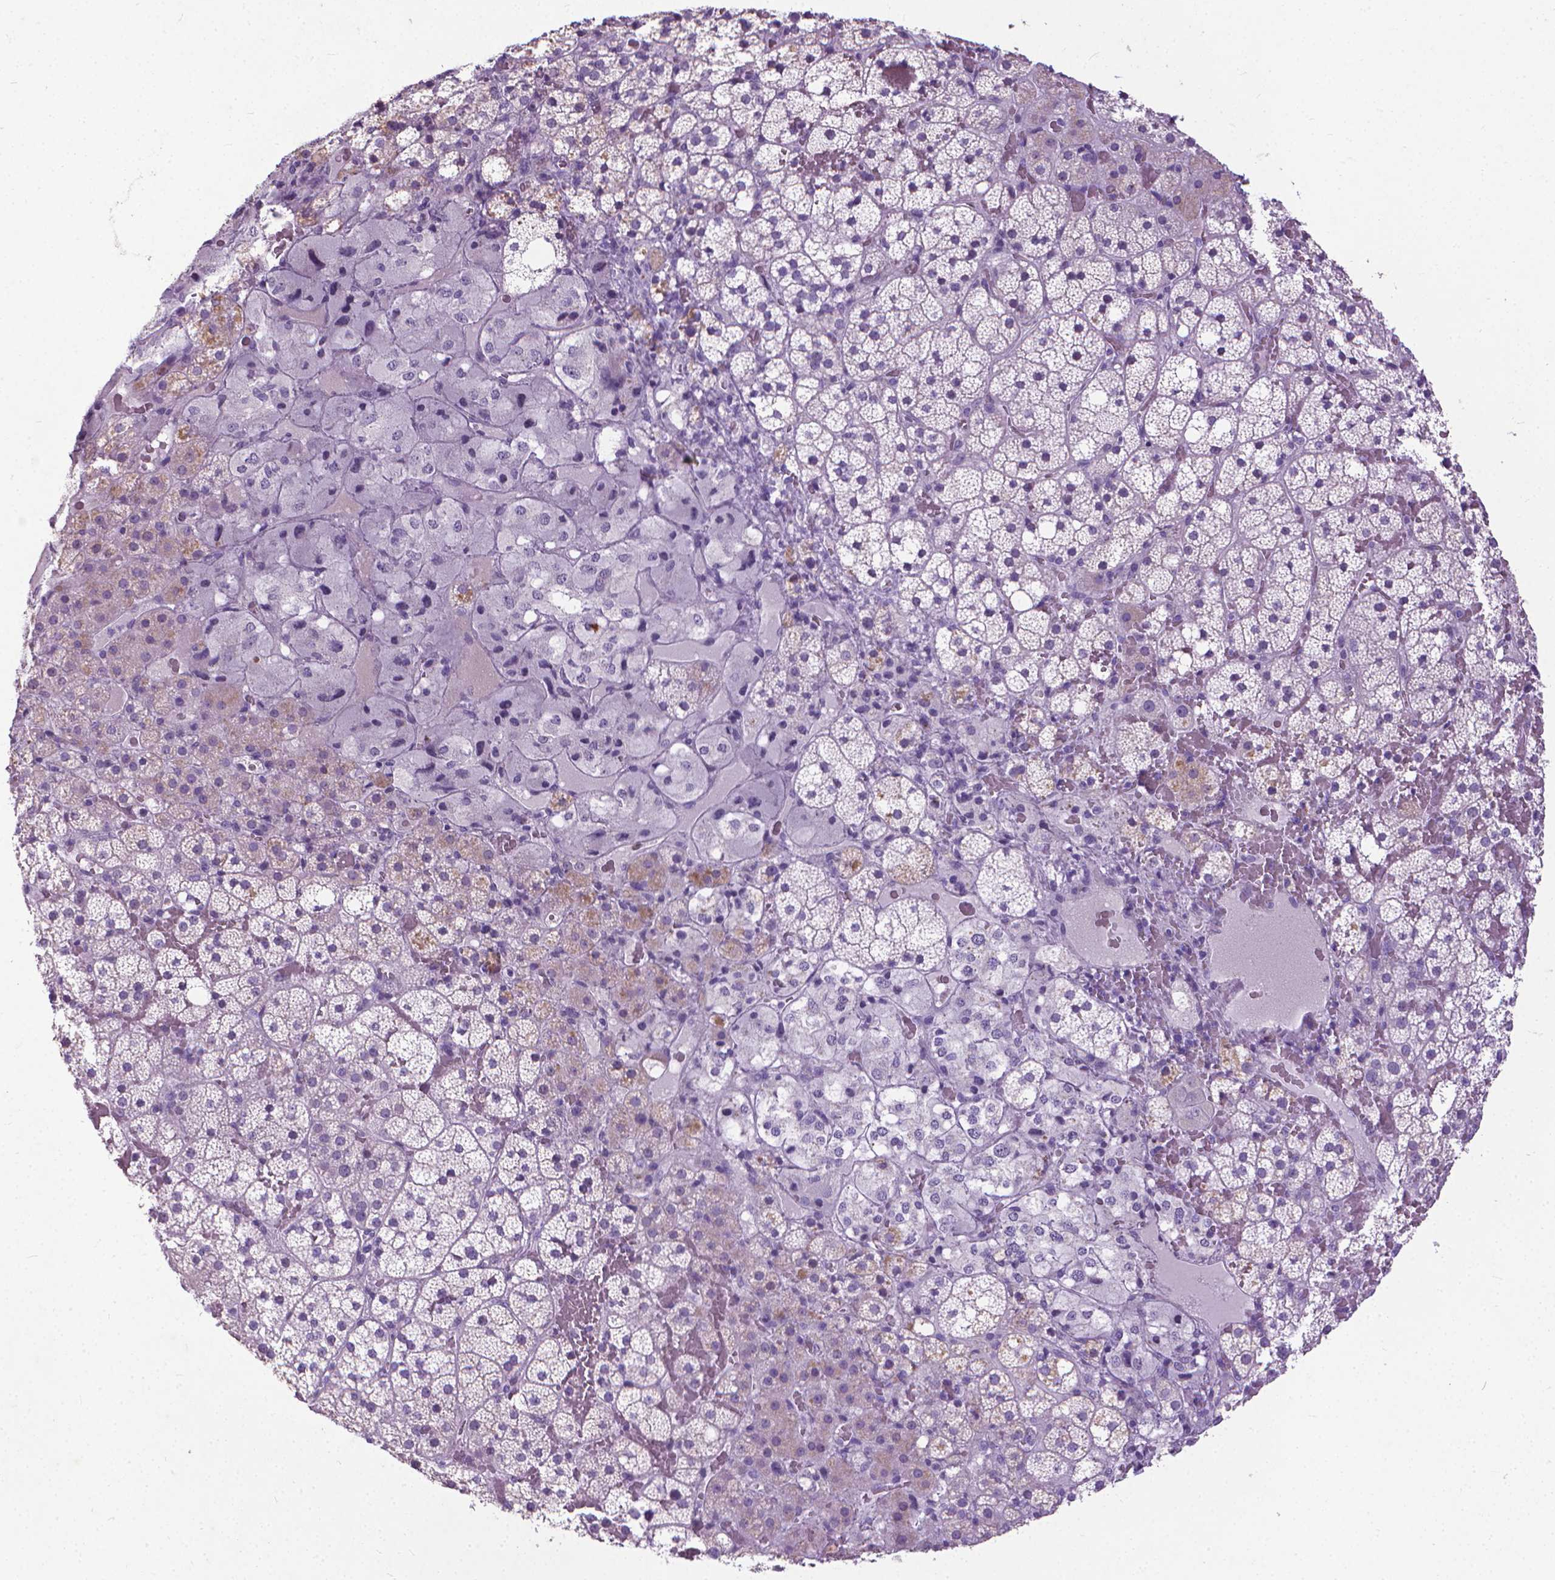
{"staining": {"intensity": "negative", "quantity": "none", "location": "none"}, "tissue": "adrenal gland", "cell_type": "Glandular cells", "image_type": "normal", "snomed": [{"axis": "morphology", "description": "Normal tissue, NOS"}, {"axis": "topography", "description": "Adrenal gland"}], "caption": "Immunohistochemistry image of unremarkable human adrenal gland stained for a protein (brown), which displays no expression in glandular cells.", "gene": "KRT5", "patient": {"sex": "male", "age": 53}}